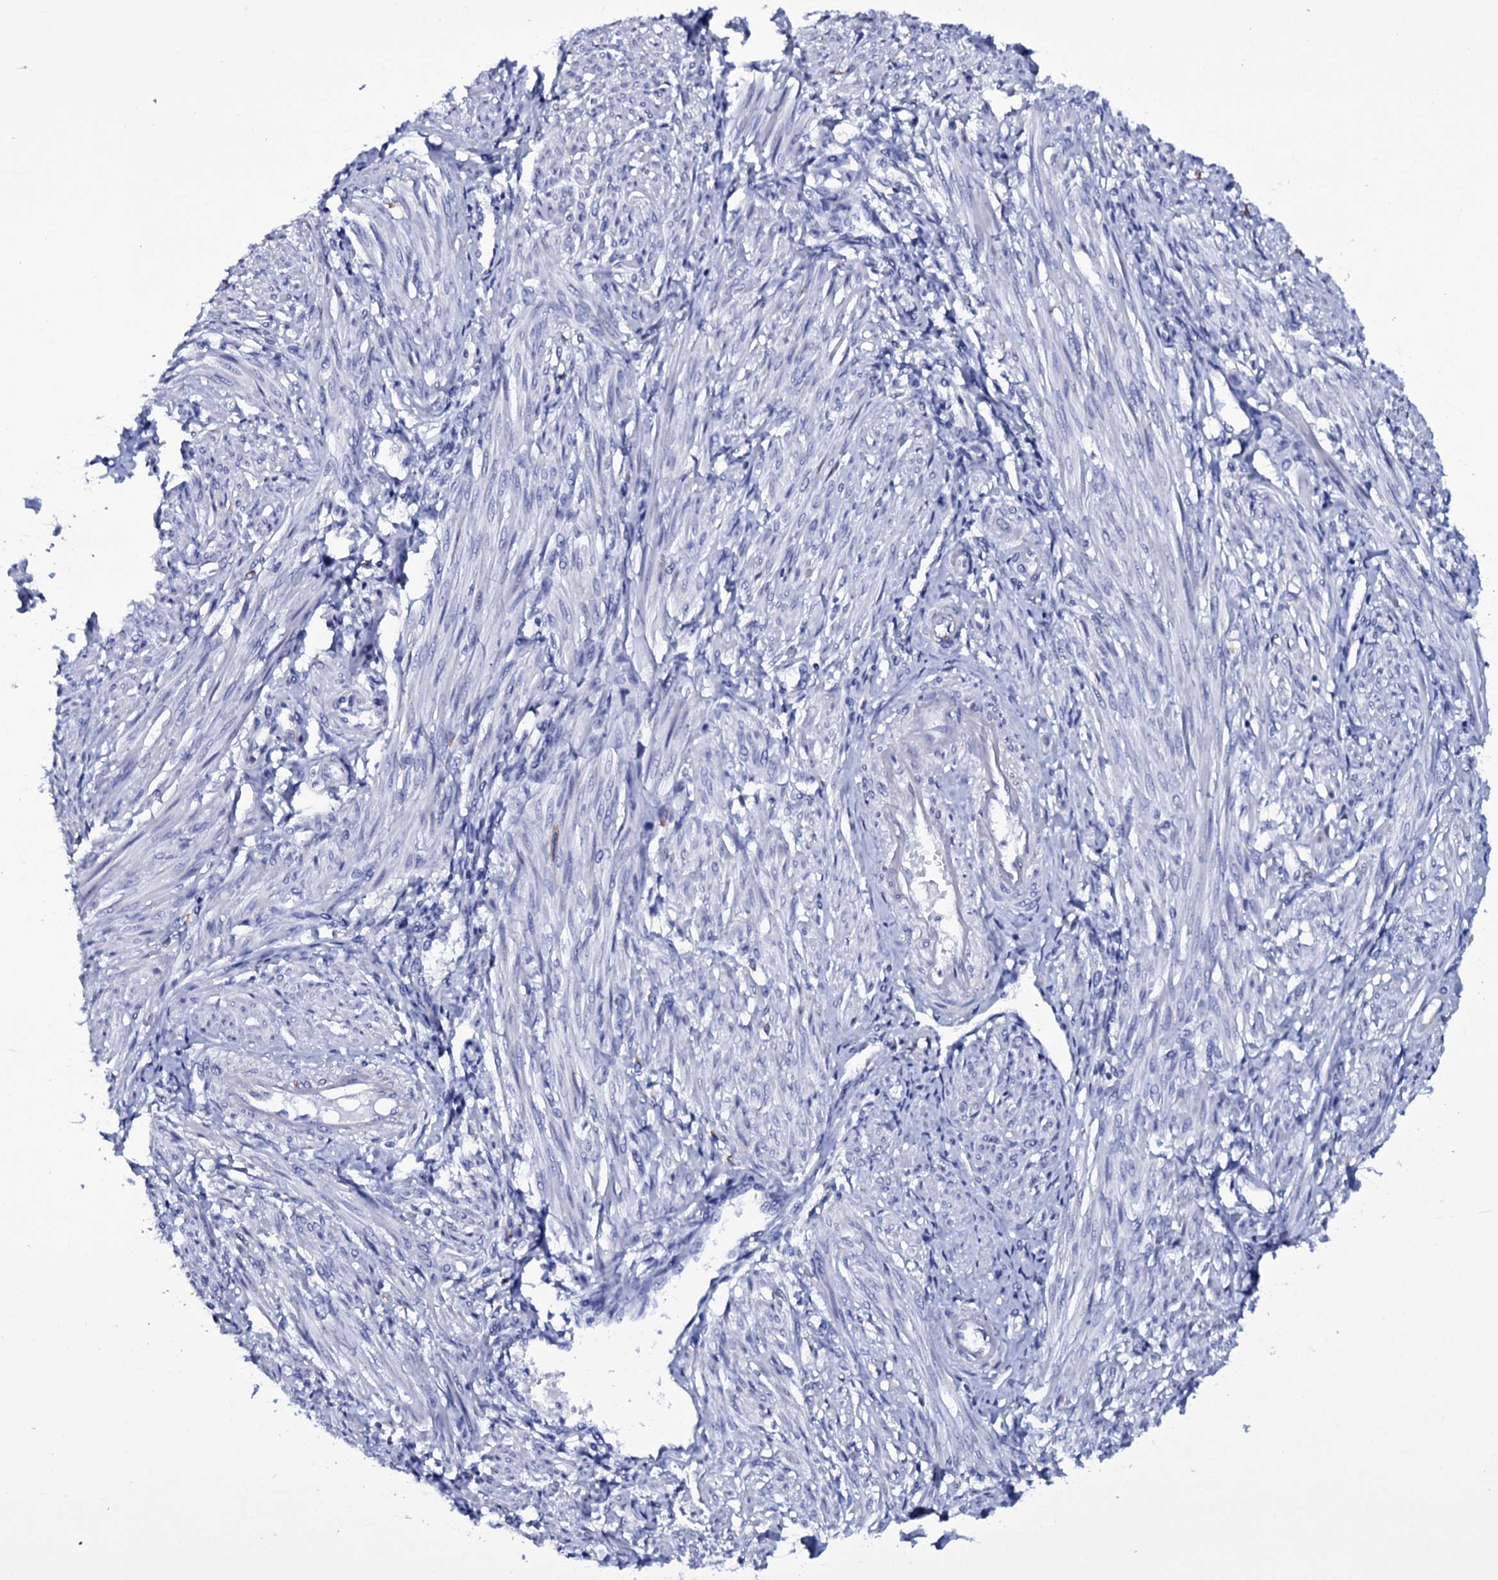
{"staining": {"intensity": "negative", "quantity": "none", "location": "none"}, "tissue": "smooth muscle", "cell_type": "Smooth muscle cells", "image_type": "normal", "snomed": [{"axis": "morphology", "description": "Normal tissue, NOS"}, {"axis": "topography", "description": "Smooth muscle"}], "caption": "Immunohistochemistry micrograph of normal human smooth muscle stained for a protein (brown), which exhibits no positivity in smooth muscle cells.", "gene": "ITPRID2", "patient": {"sex": "female", "age": 39}}